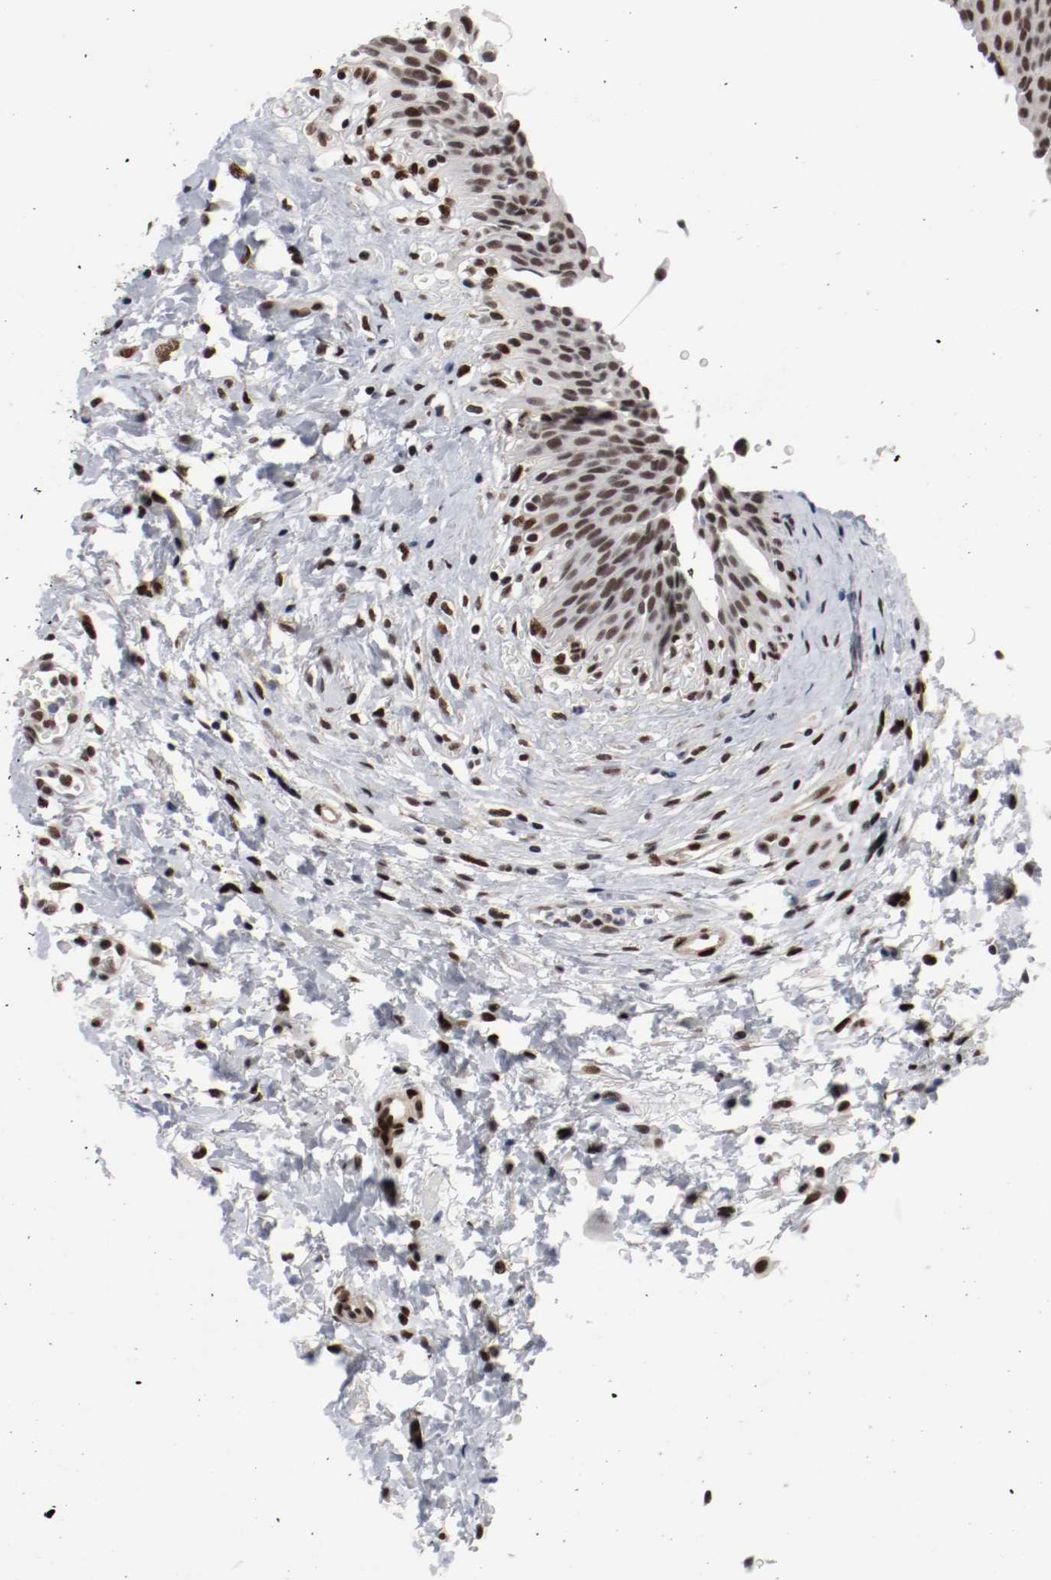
{"staining": {"intensity": "strong", "quantity": ">75%", "location": "nuclear"}, "tissue": "urinary bladder", "cell_type": "Urothelial cells", "image_type": "normal", "snomed": [{"axis": "morphology", "description": "Normal tissue, NOS"}, {"axis": "morphology", "description": "Dysplasia, NOS"}, {"axis": "topography", "description": "Urinary bladder"}], "caption": "Protein staining by immunohistochemistry (IHC) demonstrates strong nuclear expression in approximately >75% of urothelial cells in benign urinary bladder. (DAB = brown stain, brightfield microscopy at high magnification).", "gene": "MEF2D", "patient": {"sex": "male", "age": 35}}